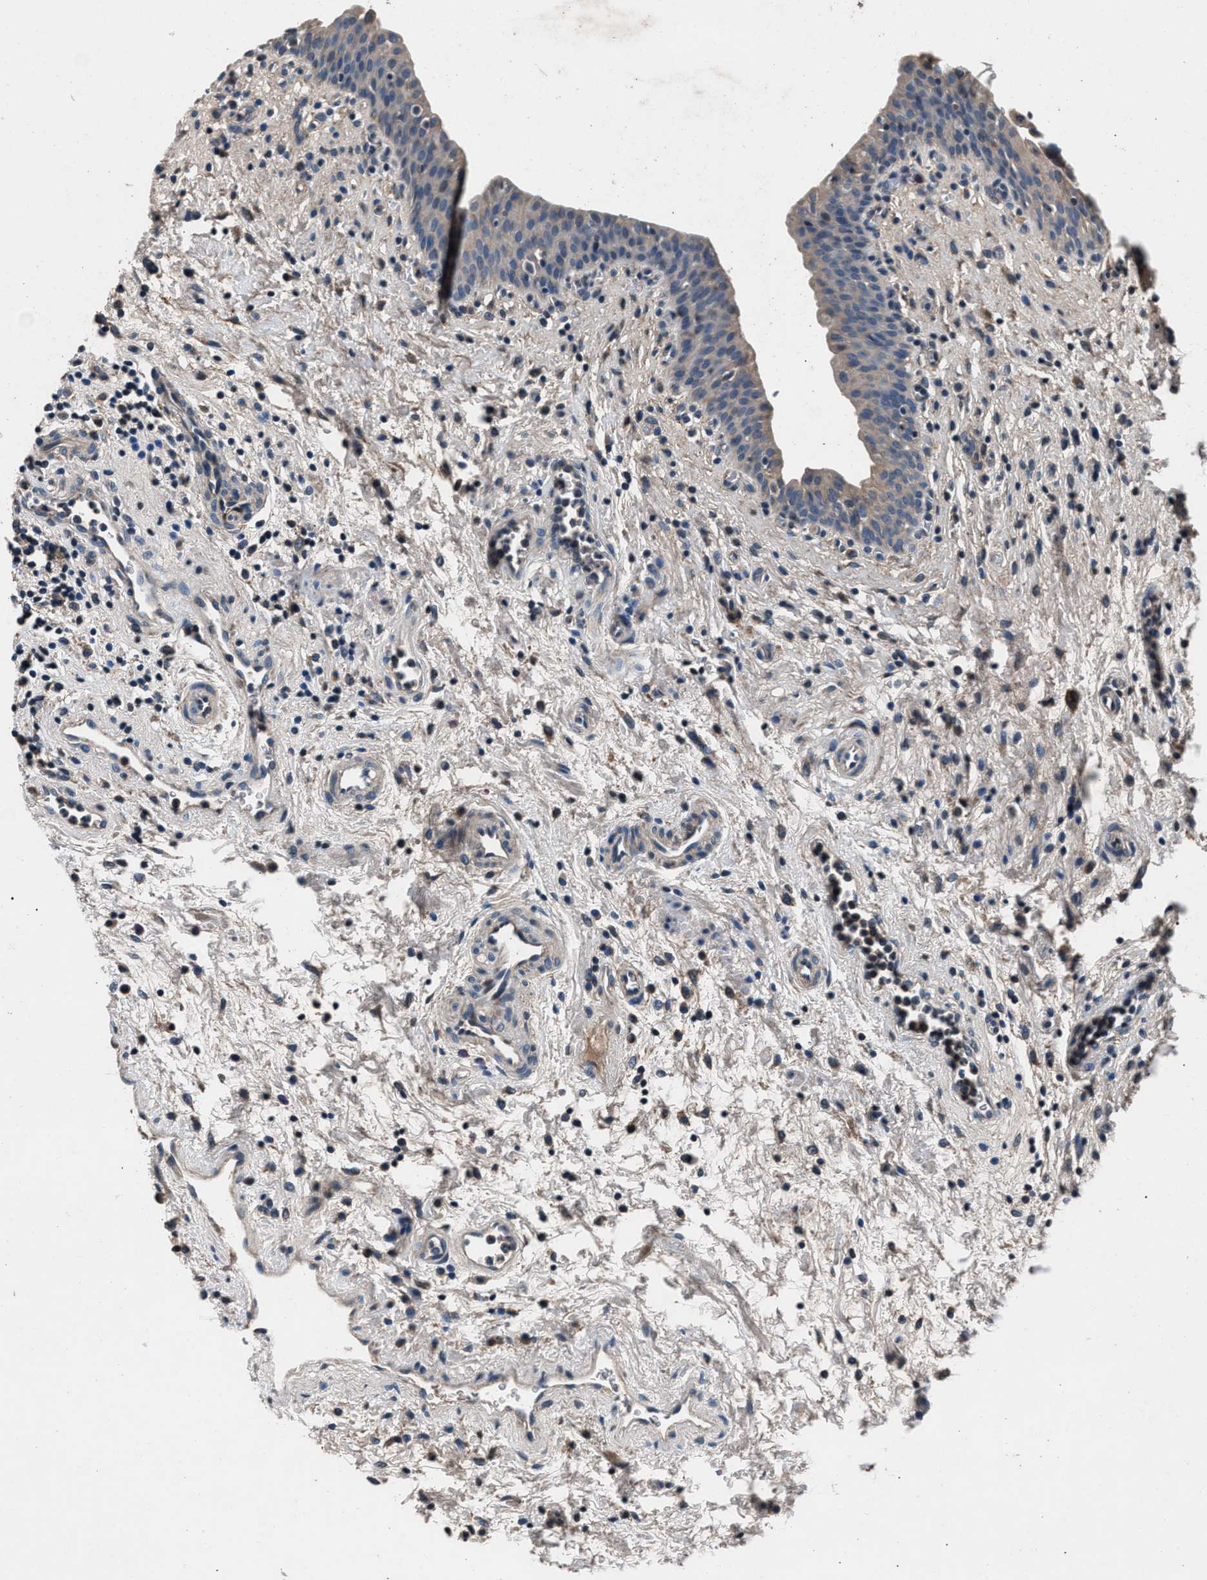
{"staining": {"intensity": "weak", "quantity": "<25%", "location": "cytoplasmic/membranous"}, "tissue": "urinary bladder", "cell_type": "Urothelial cells", "image_type": "normal", "snomed": [{"axis": "morphology", "description": "Normal tissue, NOS"}, {"axis": "topography", "description": "Urinary bladder"}], "caption": "Immunohistochemistry image of unremarkable human urinary bladder stained for a protein (brown), which displays no expression in urothelial cells.", "gene": "DENND6B", "patient": {"sex": "male", "age": 37}}